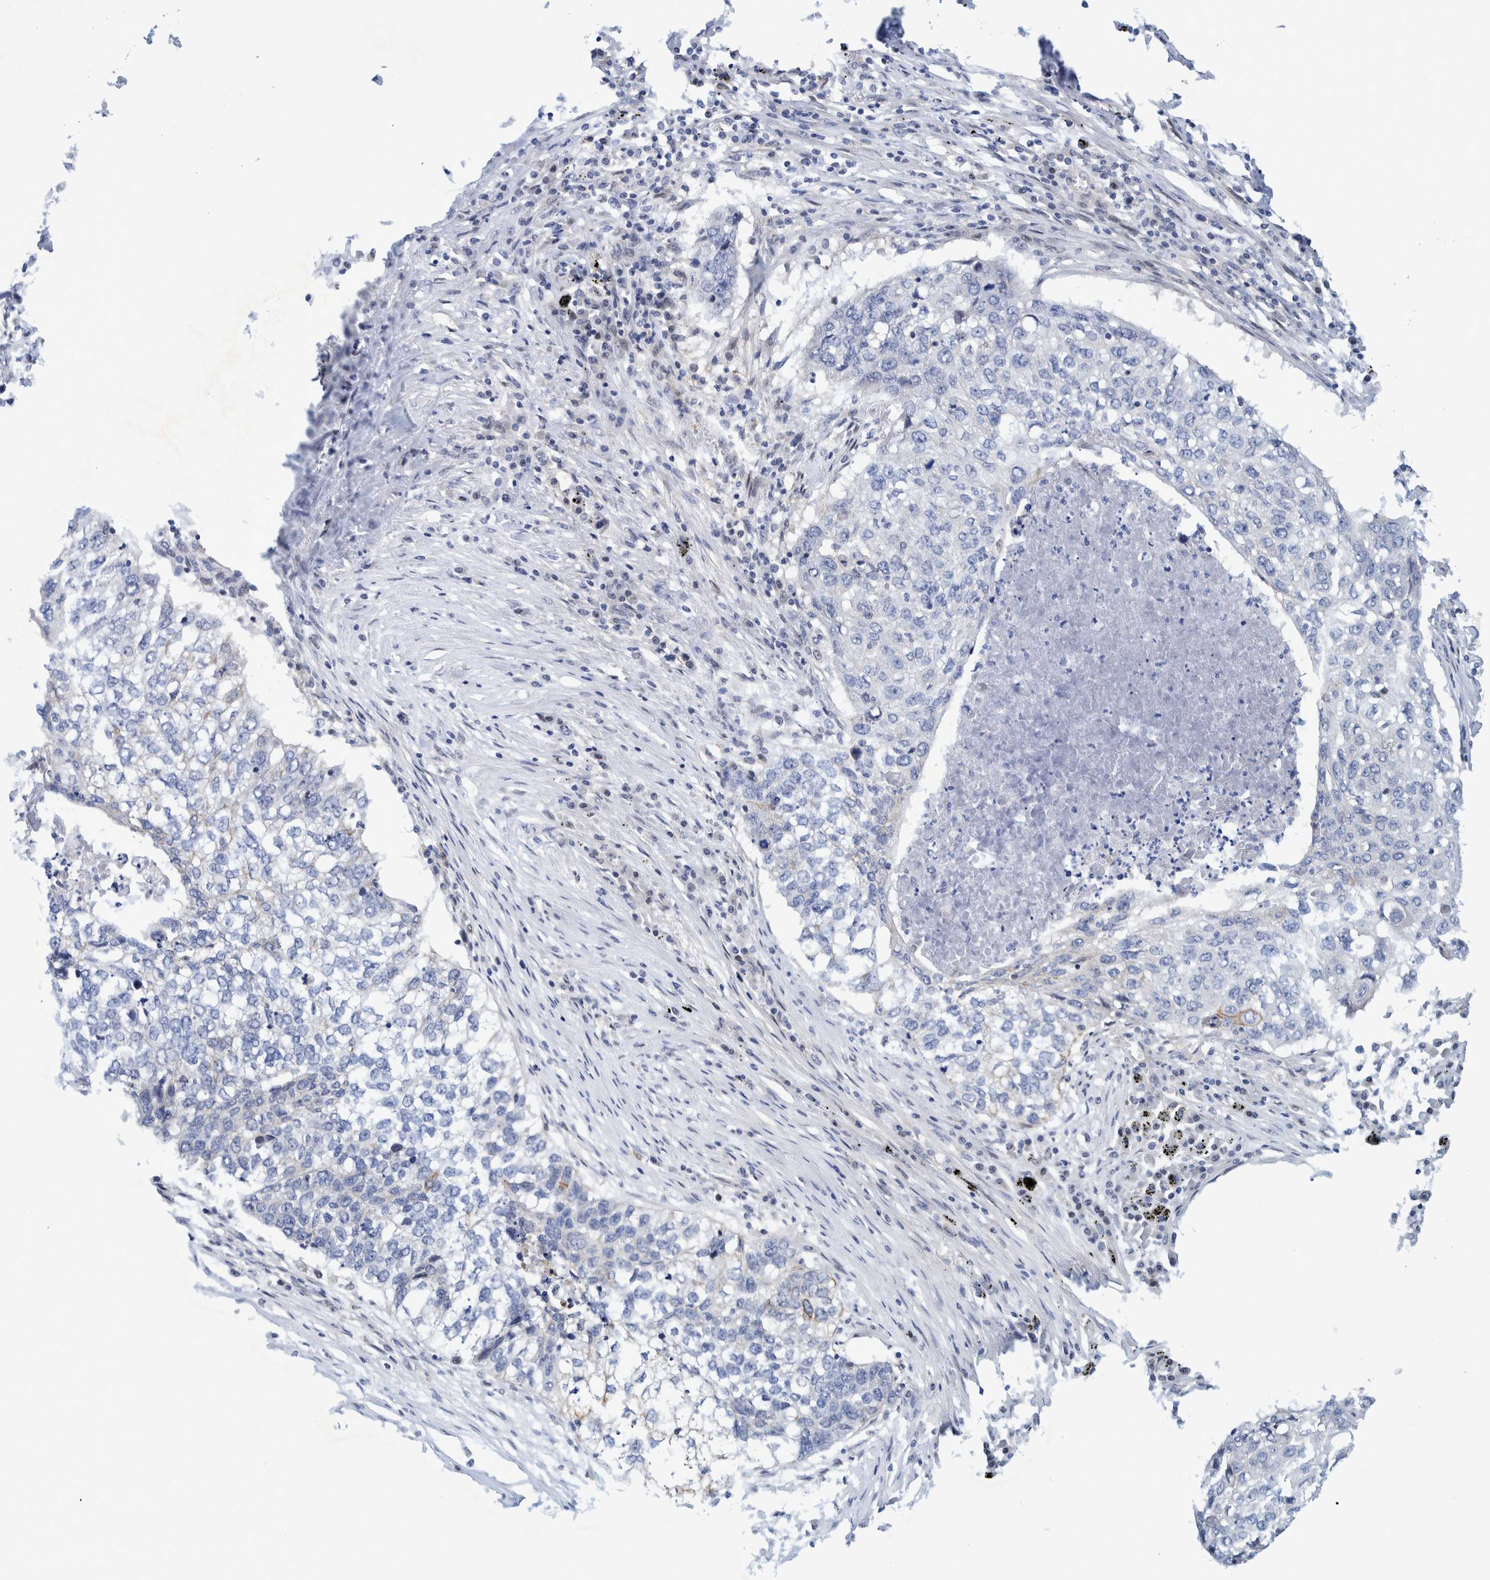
{"staining": {"intensity": "negative", "quantity": "none", "location": "none"}, "tissue": "lung cancer", "cell_type": "Tumor cells", "image_type": "cancer", "snomed": [{"axis": "morphology", "description": "Squamous cell carcinoma, NOS"}, {"axis": "topography", "description": "Lung"}], "caption": "Lung squamous cell carcinoma was stained to show a protein in brown. There is no significant expression in tumor cells.", "gene": "PFAS", "patient": {"sex": "female", "age": 63}}